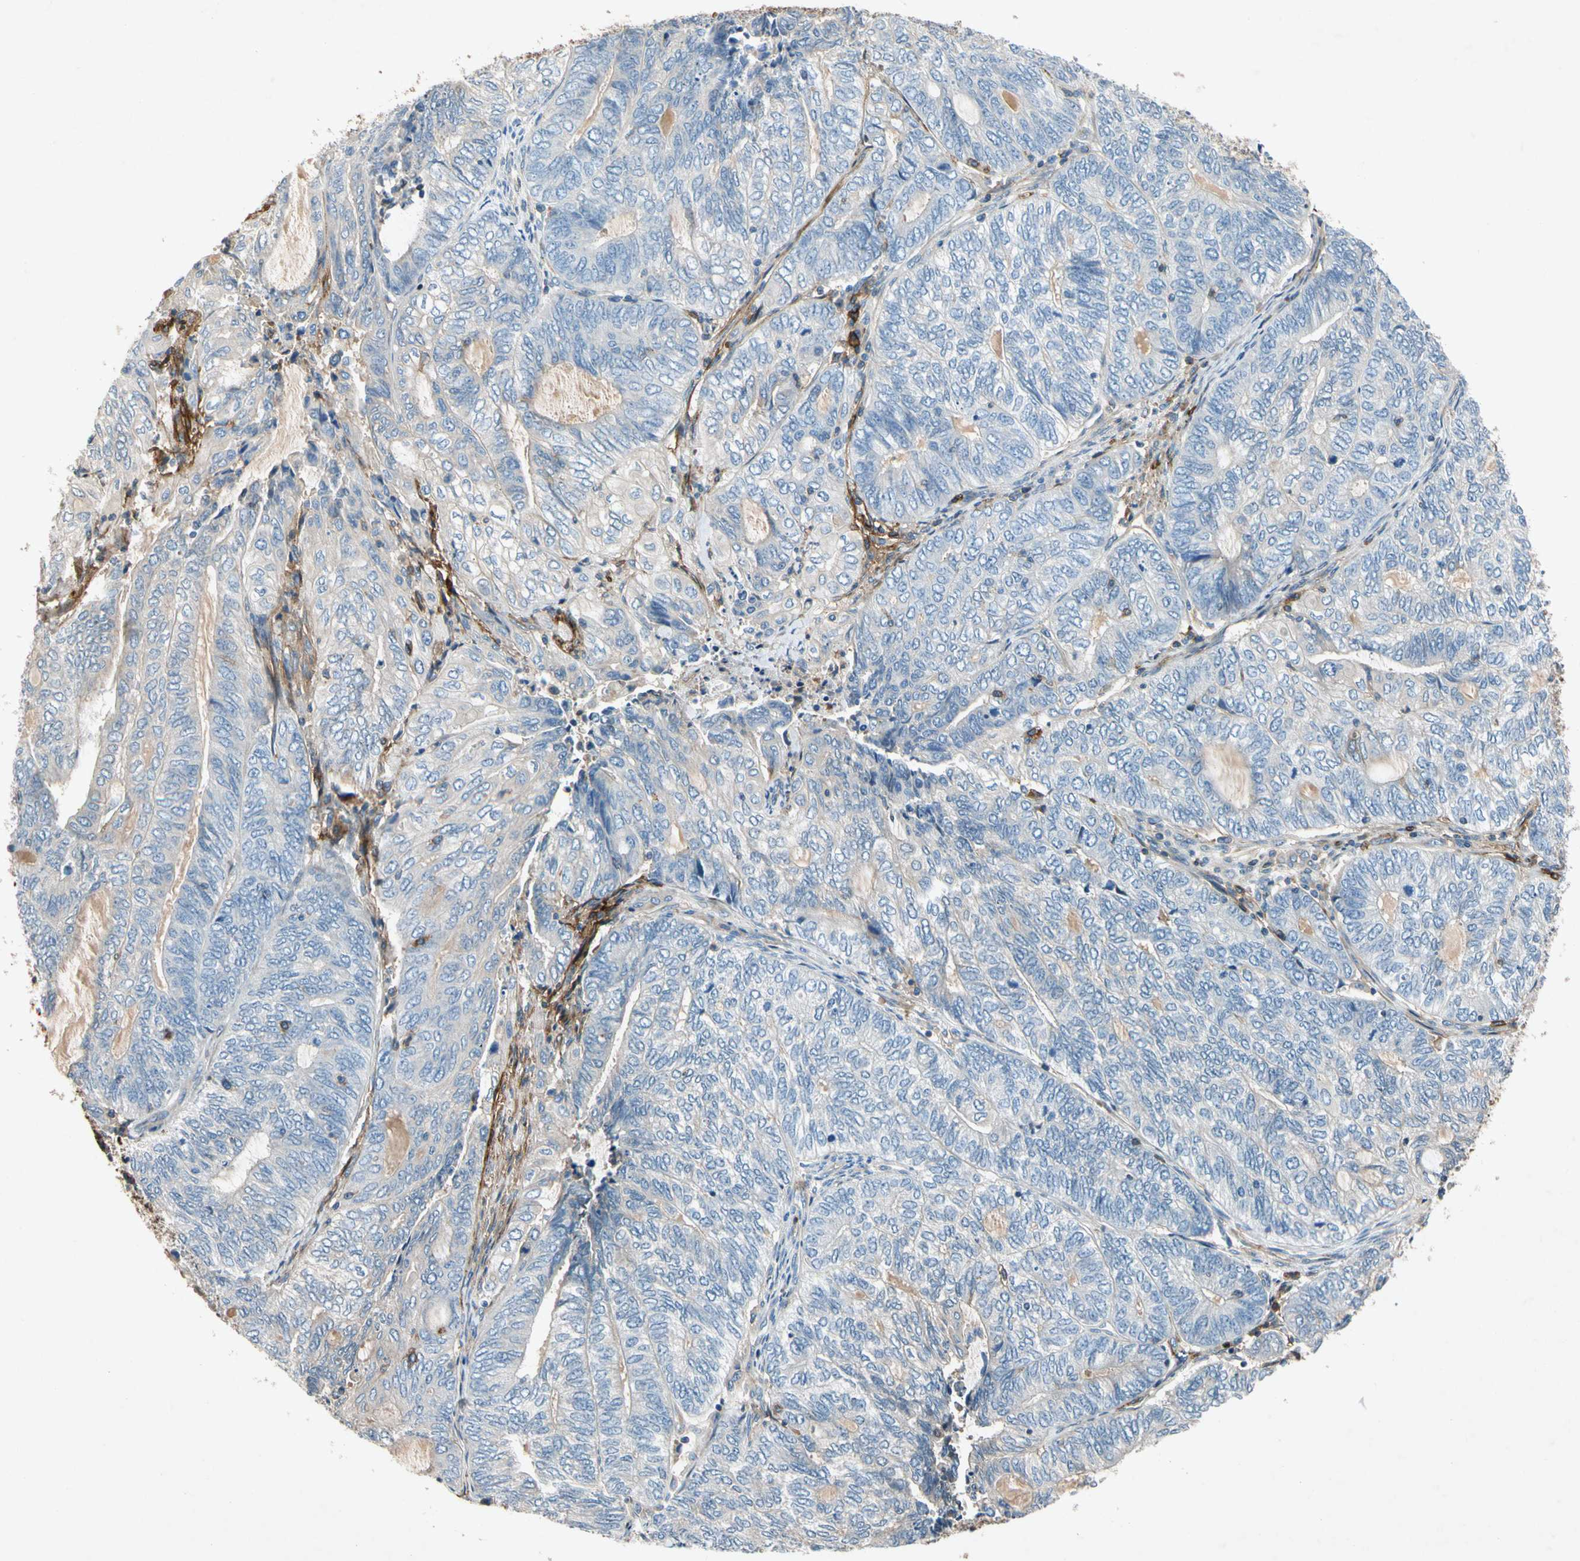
{"staining": {"intensity": "negative", "quantity": "none", "location": "none"}, "tissue": "endometrial cancer", "cell_type": "Tumor cells", "image_type": "cancer", "snomed": [{"axis": "morphology", "description": "Adenocarcinoma, NOS"}, {"axis": "topography", "description": "Uterus"}, {"axis": "topography", "description": "Endometrium"}], "caption": "Tumor cells show no significant protein positivity in adenocarcinoma (endometrial).", "gene": "NDFIP2", "patient": {"sex": "female", "age": 70}}